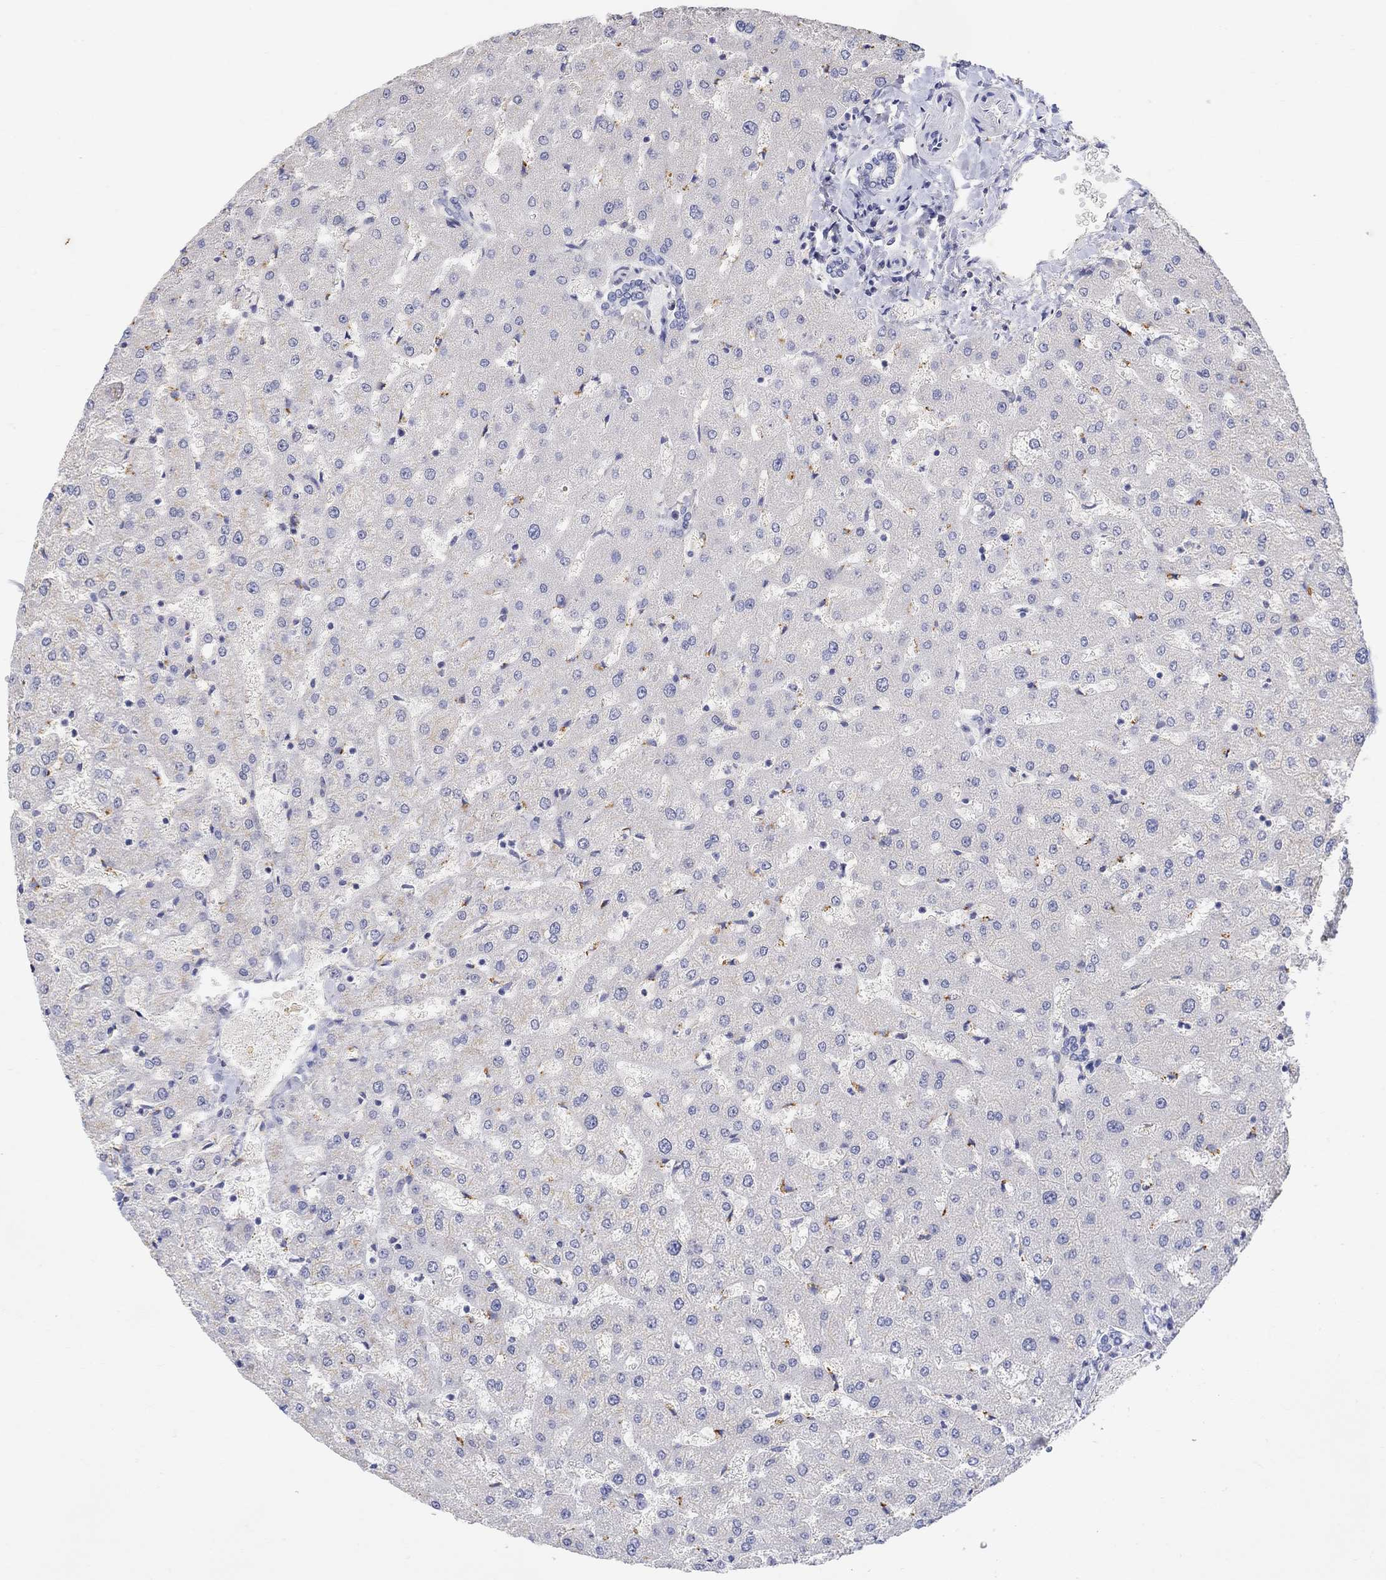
{"staining": {"intensity": "negative", "quantity": "none", "location": "none"}, "tissue": "liver", "cell_type": "Cholangiocytes", "image_type": "normal", "snomed": [{"axis": "morphology", "description": "Normal tissue, NOS"}, {"axis": "topography", "description": "Liver"}], "caption": "This histopathology image is of unremarkable liver stained with IHC to label a protein in brown with the nuclei are counter-stained blue. There is no positivity in cholangiocytes. The staining is performed using DAB (3,3'-diaminobenzidine) brown chromogen with nuclei counter-stained in using hematoxylin.", "gene": "FNDC5", "patient": {"sex": "female", "age": 50}}